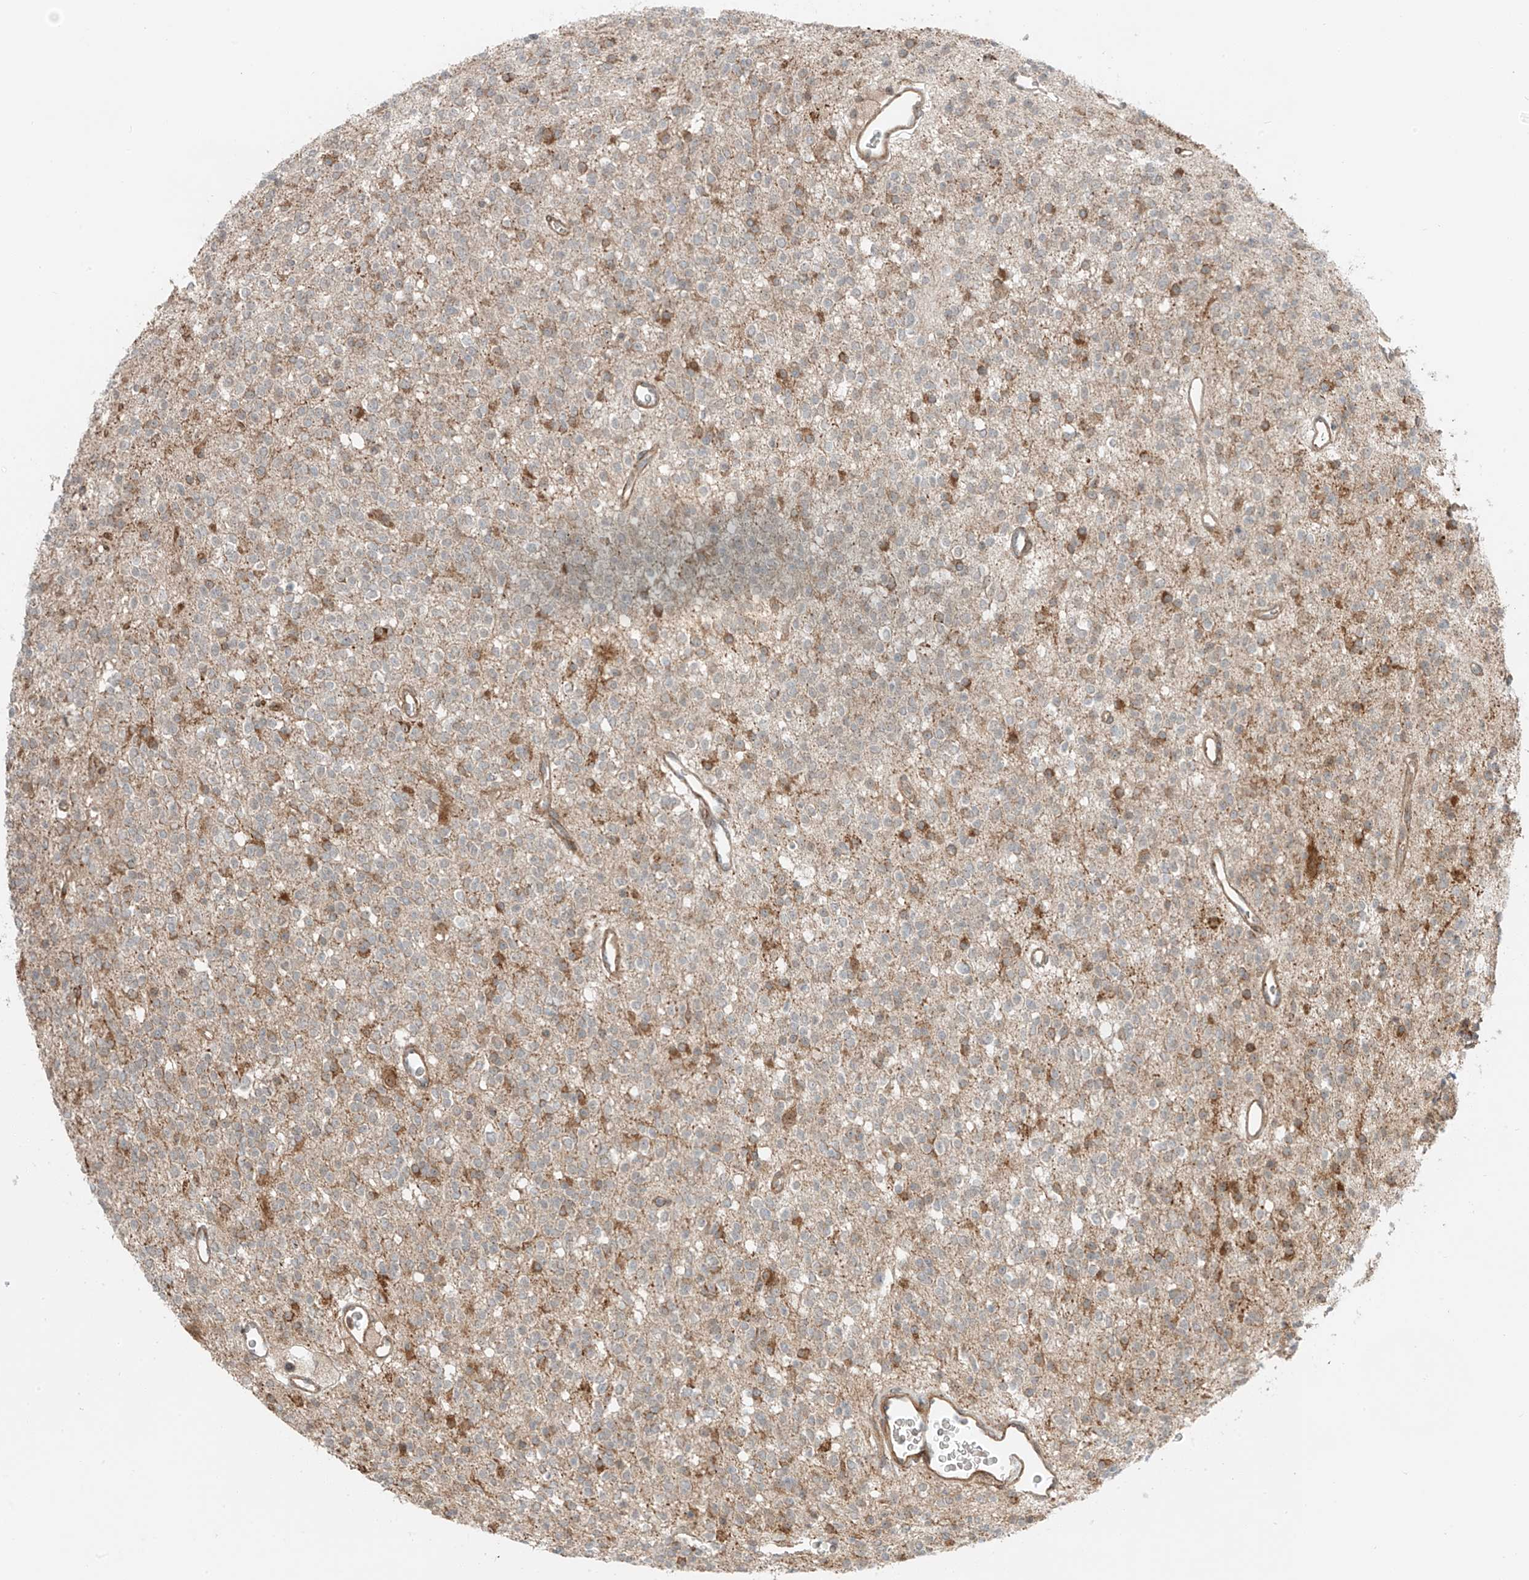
{"staining": {"intensity": "weak", "quantity": "25%-75%", "location": "cytoplasmic/membranous"}, "tissue": "glioma", "cell_type": "Tumor cells", "image_type": "cancer", "snomed": [{"axis": "morphology", "description": "Glioma, malignant, High grade"}, {"axis": "topography", "description": "Brain"}], "caption": "Human malignant glioma (high-grade) stained for a protein (brown) displays weak cytoplasmic/membranous positive expression in about 25%-75% of tumor cells.", "gene": "USP48", "patient": {"sex": "male", "age": 34}}